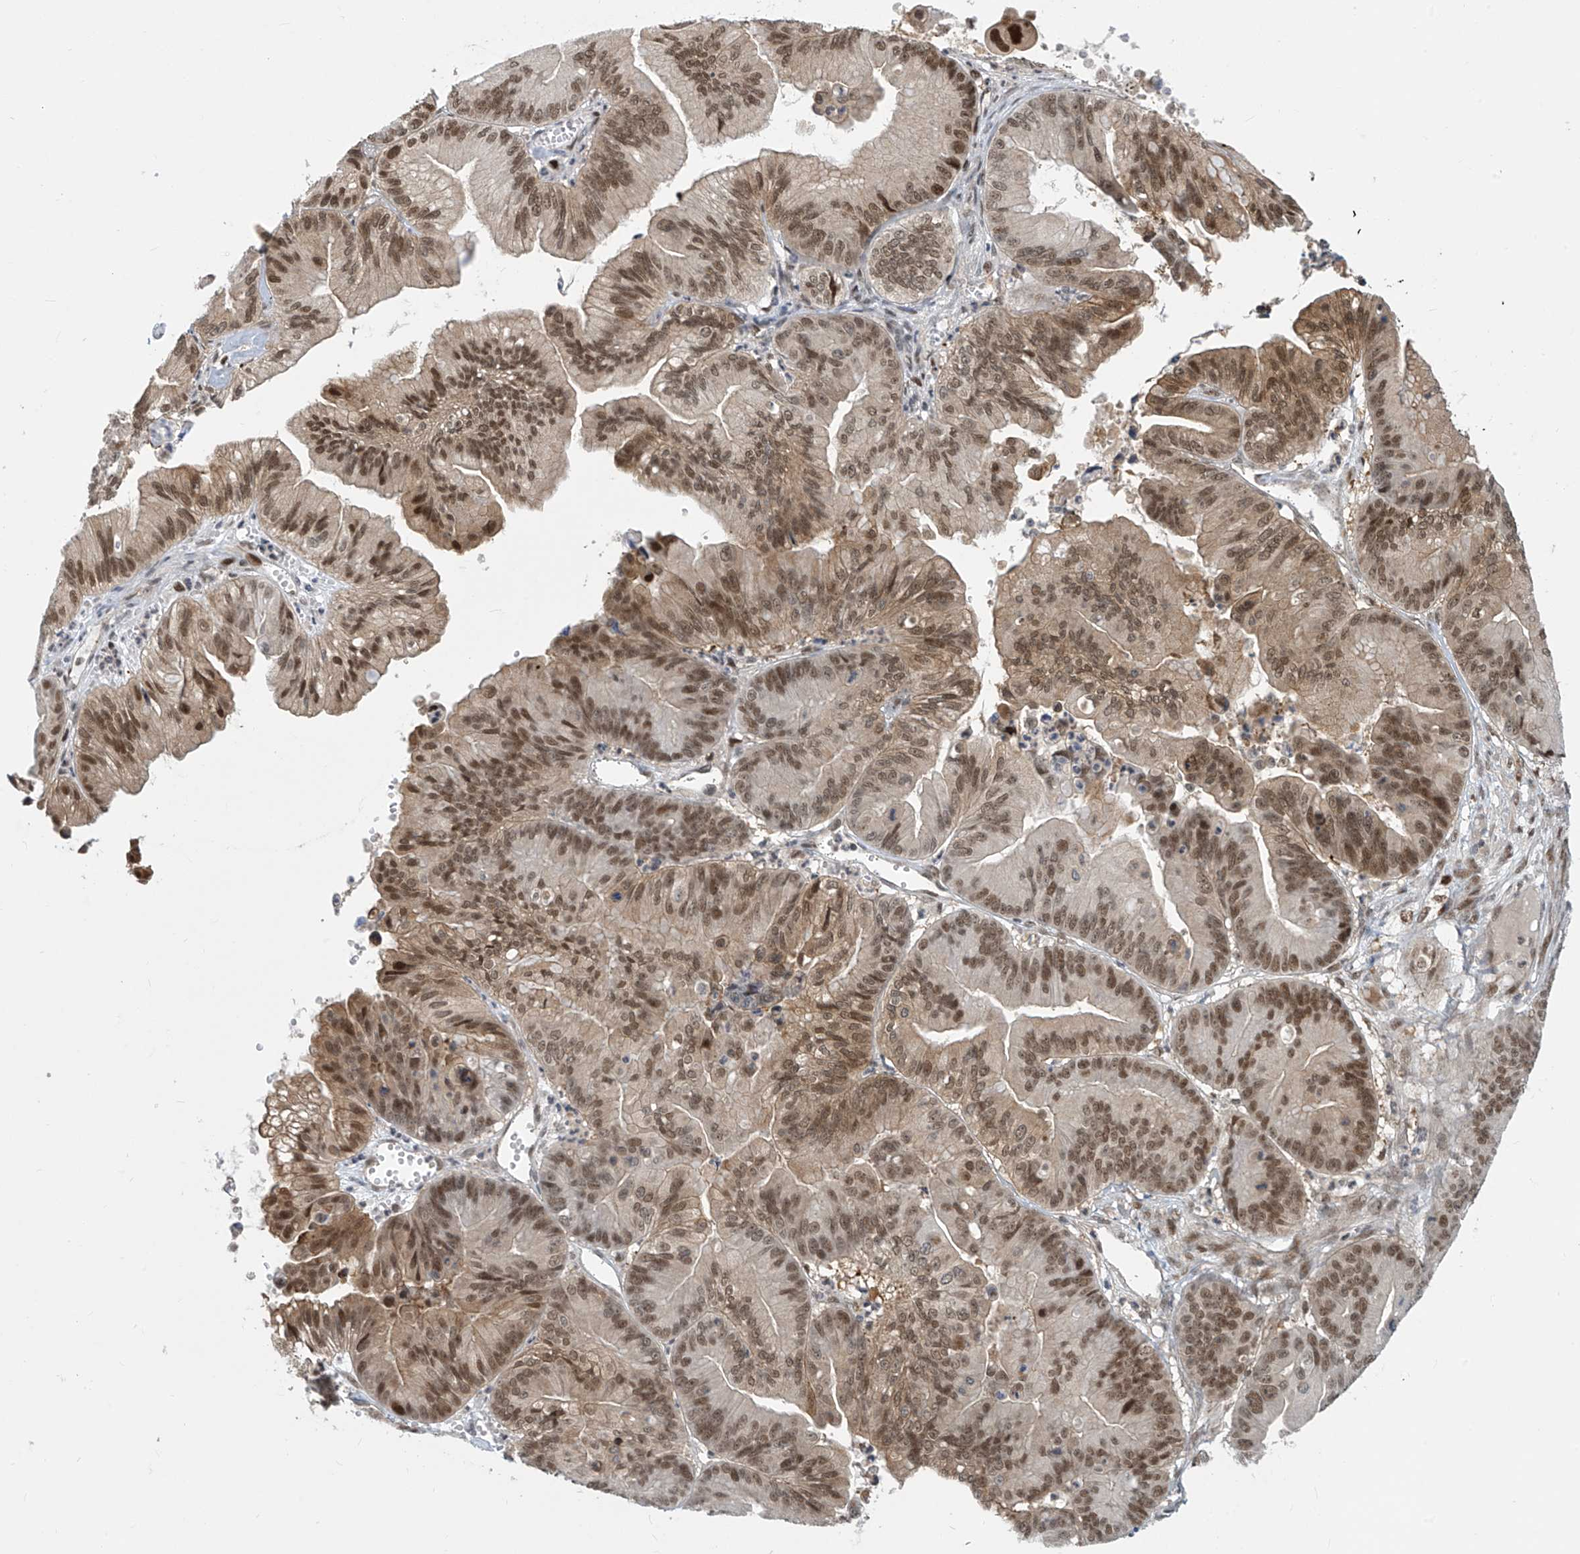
{"staining": {"intensity": "moderate", "quantity": ">75%", "location": "nuclear"}, "tissue": "ovarian cancer", "cell_type": "Tumor cells", "image_type": "cancer", "snomed": [{"axis": "morphology", "description": "Cystadenocarcinoma, mucinous, NOS"}, {"axis": "topography", "description": "Ovary"}], "caption": "Immunohistochemical staining of ovarian mucinous cystadenocarcinoma demonstrates moderate nuclear protein expression in approximately >75% of tumor cells.", "gene": "LAGE3", "patient": {"sex": "female", "age": 71}}